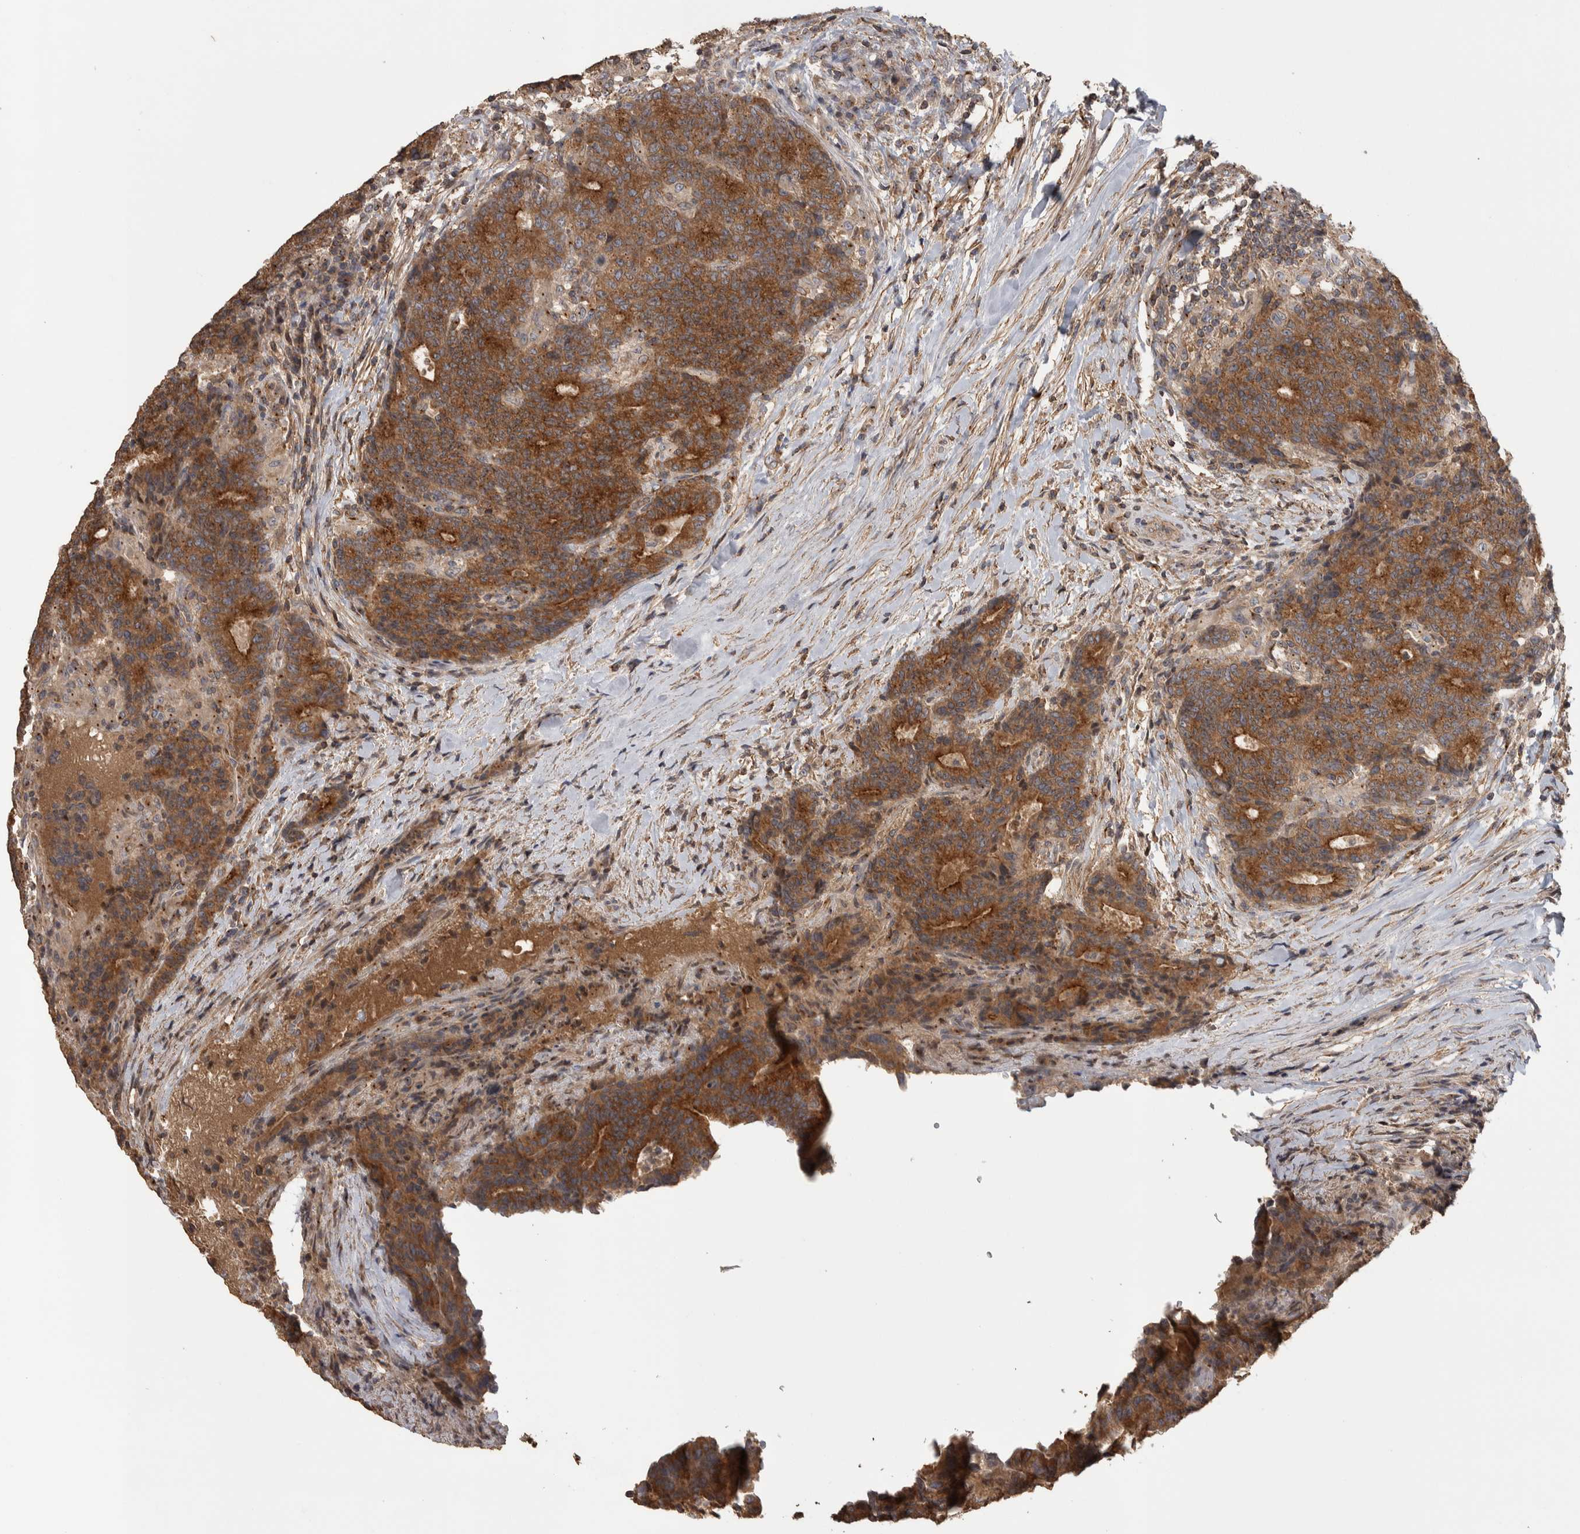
{"staining": {"intensity": "strong", "quantity": ">75%", "location": "cytoplasmic/membranous"}, "tissue": "colorectal cancer", "cell_type": "Tumor cells", "image_type": "cancer", "snomed": [{"axis": "morphology", "description": "Normal tissue, NOS"}, {"axis": "morphology", "description": "Adenocarcinoma, NOS"}, {"axis": "topography", "description": "Colon"}], "caption": "A brown stain labels strong cytoplasmic/membranous expression of a protein in colorectal cancer (adenocarcinoma) tumor cells.", "gene": "IFRD1", "patient": {"sex": "female", "age": 75}}